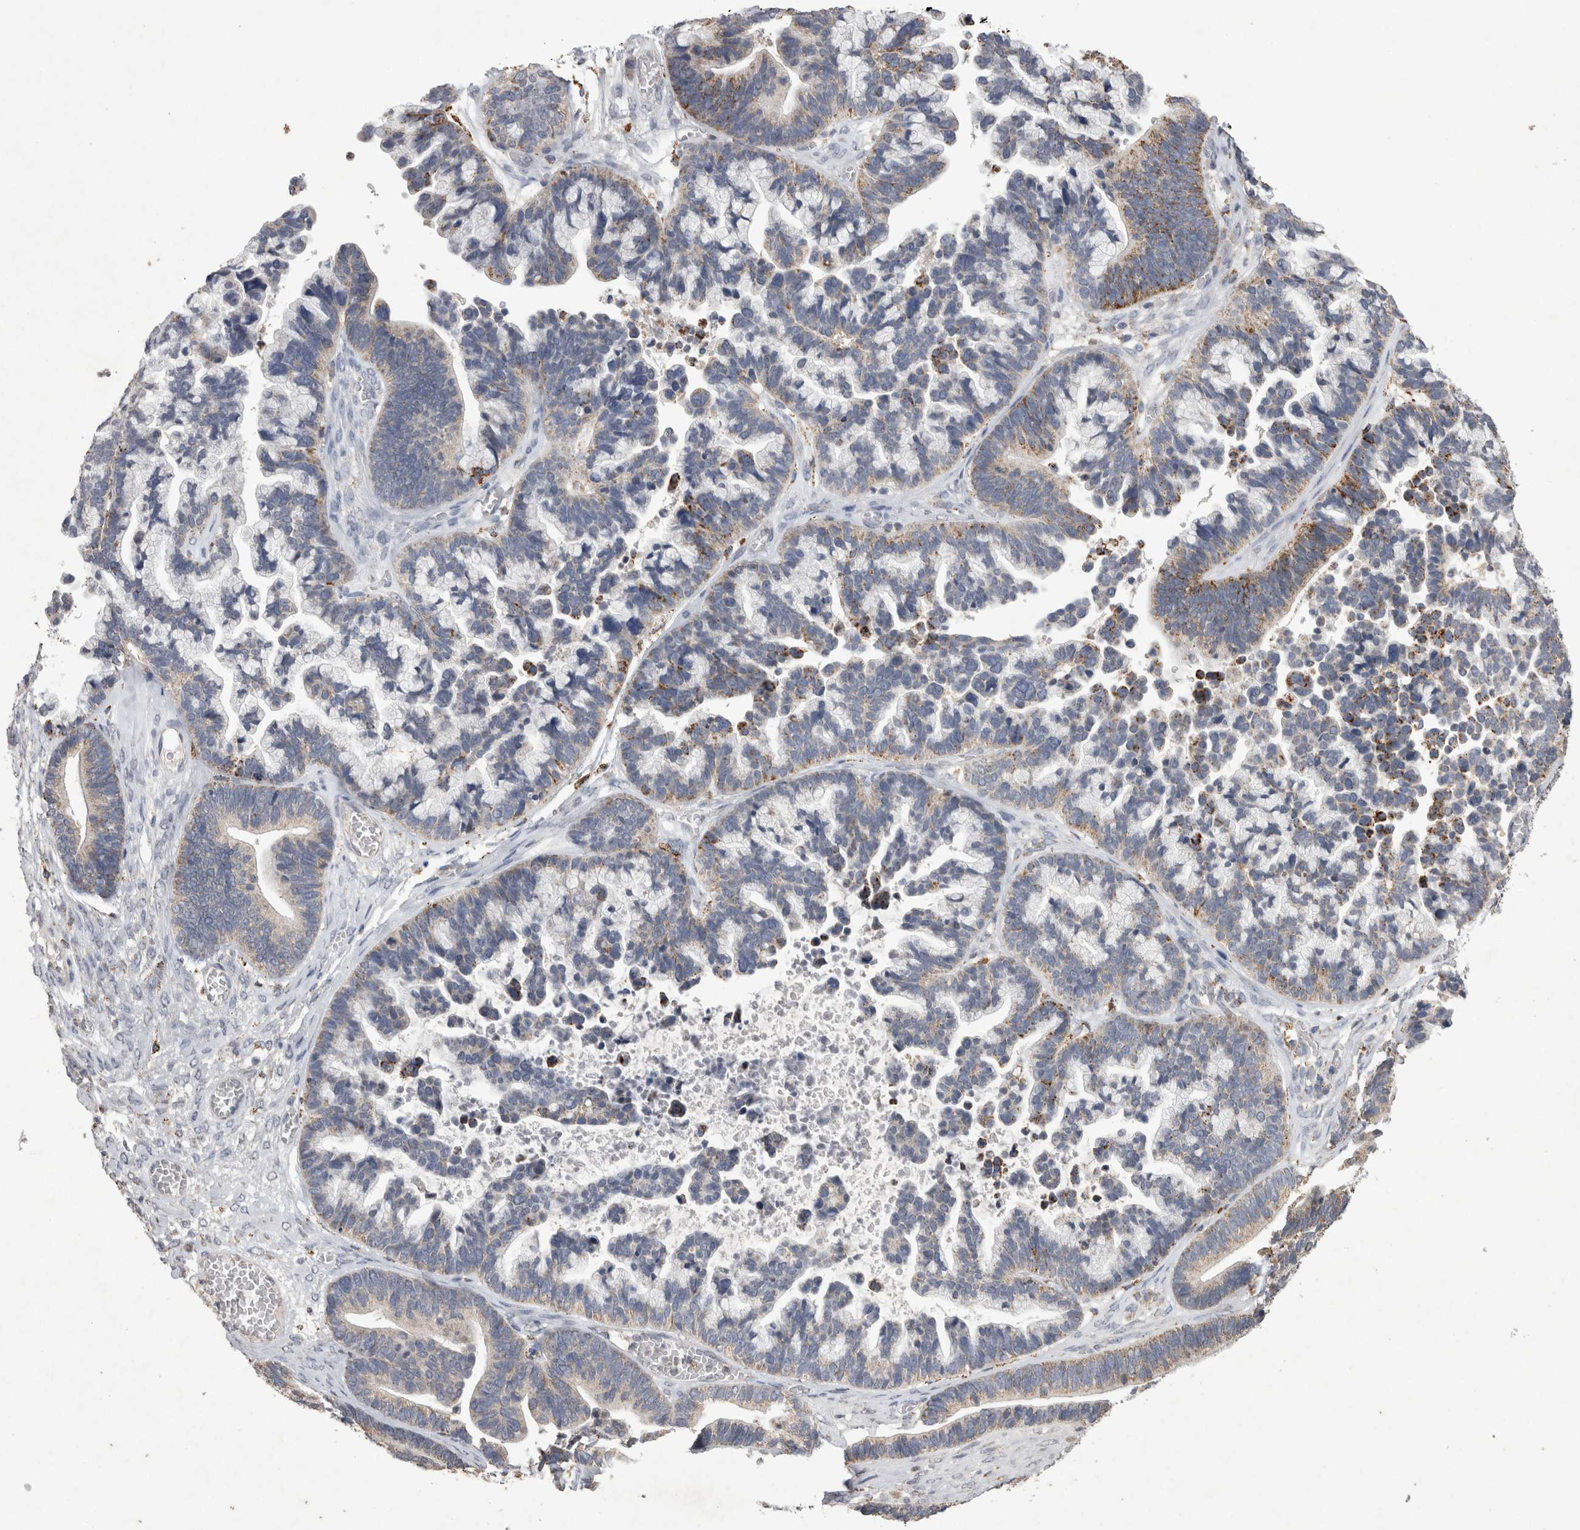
{"staining": {"intensity": "moderate", "quantity": "<25%", "location": "cytoplasmic/membranous"}, "tissue": "ovarian cancer", "cell_type": "Tumor cells", "image_type": "cancer", "snomed": [{"axis": "morphology", "description": "Cystadenocarcinoma, serous, NOS"}, {"axis": "topography", "description": "Ovary"}], "caption": "The histopathology image reveals immunohistochemical staining of ovarian cancer (serous cystadenocarcinoma). There is moderate cytoplasmic/membranous expression is present in approximately <25% of tumor cells. Immunohistochemistry stains the protein in brown and the nuclei are stained blue.", "gene": "DKK3", "patient": {"sex": "female", "age": 56}}